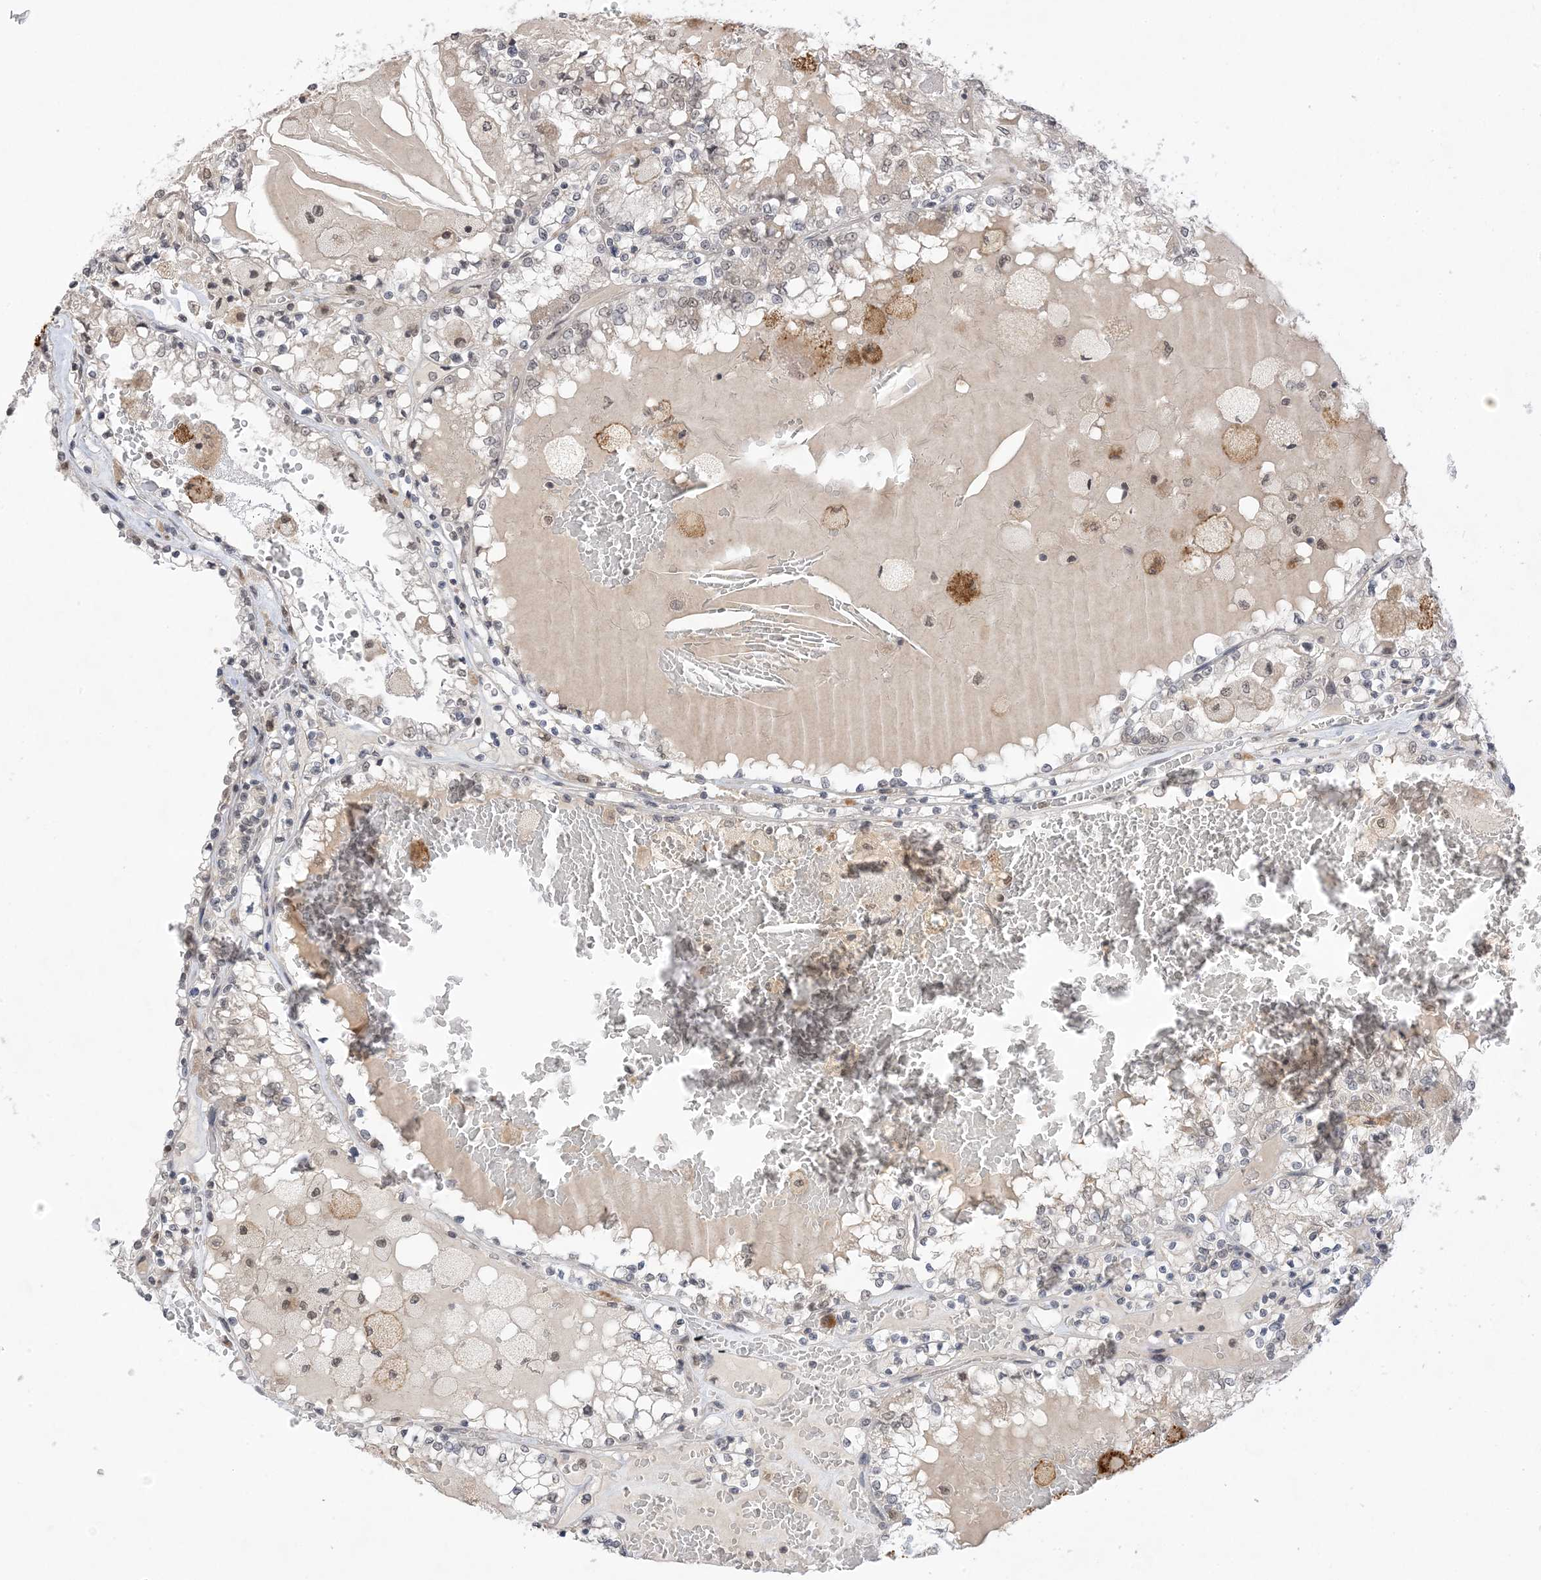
{"staining": {"intensity": "weak", "quantity": "<25%", "location": "nuclear"}, "tissue": "renal cancer", "cell_type": "Tumor cells", "image_type": "cancer", "snomed": [{"axis": "morphology", "description": "Adenocarcinoma, NOS"}, {"axis": "topography", "description": "Kidney"}], "caption": "Immunohistochemistry of renal cancer displays no staining in tumor cells. Nuclei are stained in blue.", "gene": "RANBP9", "patient": {"sex": "female", "age": 56}}